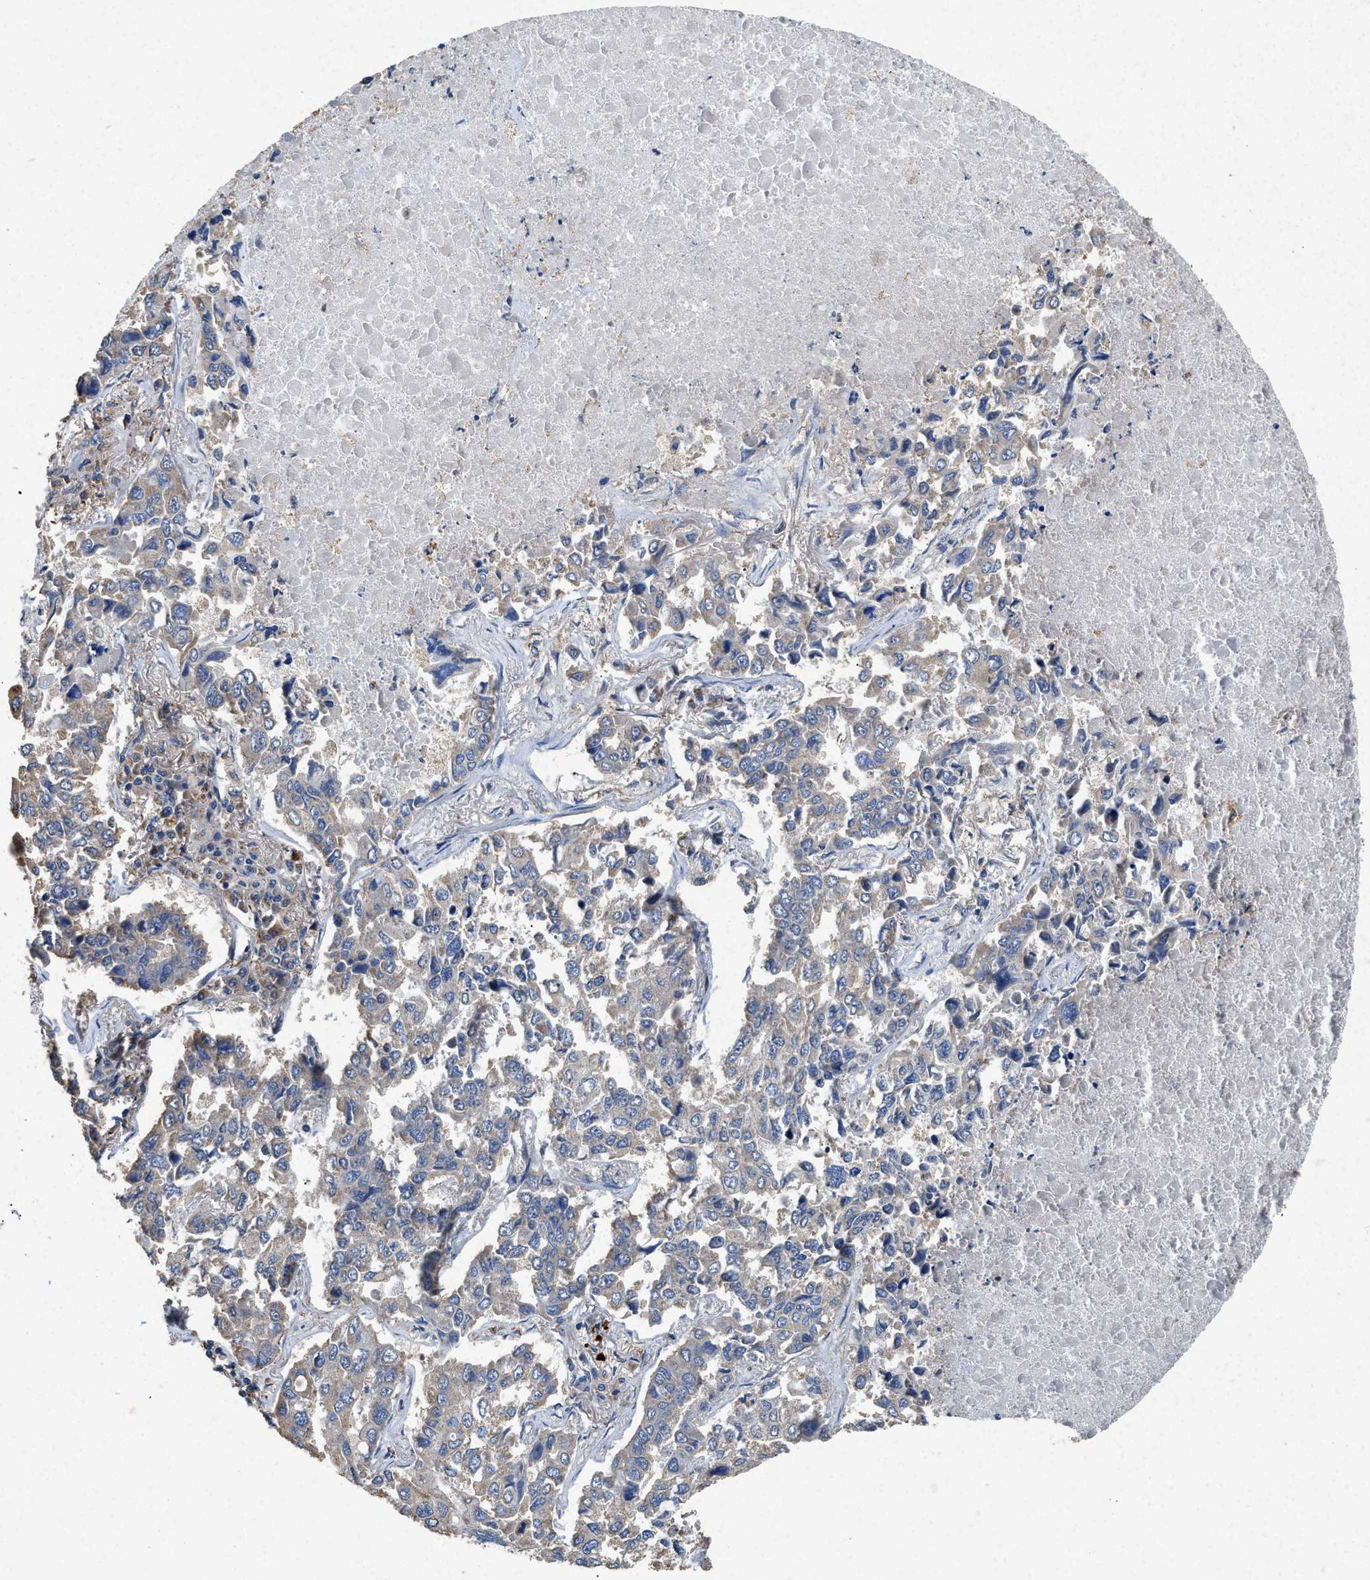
{"staining": {"intensity": "weak", "quantity": "<25%", "location": "cytoplasmic/membranous"}, "tissue": "lung cancer", "cell_type": "Tumor cells", "image_type": "cancer", "snomed": [{"axis": "morphology", "description": "Adenocarcinoma, NOS"}, {"axis": "topography", "description": "Lung"}], "caption": "IHC of human adenocarcinoma (lung) exhibits no staining in tumor cells. The staining was performed using DAB to visualize the protein expression in brown, while the nuclei were stained in blue with hematoxylin (Magnification: 20x).", "gene": "CDK15", "patient": {"sex": "male", "age": 64}}